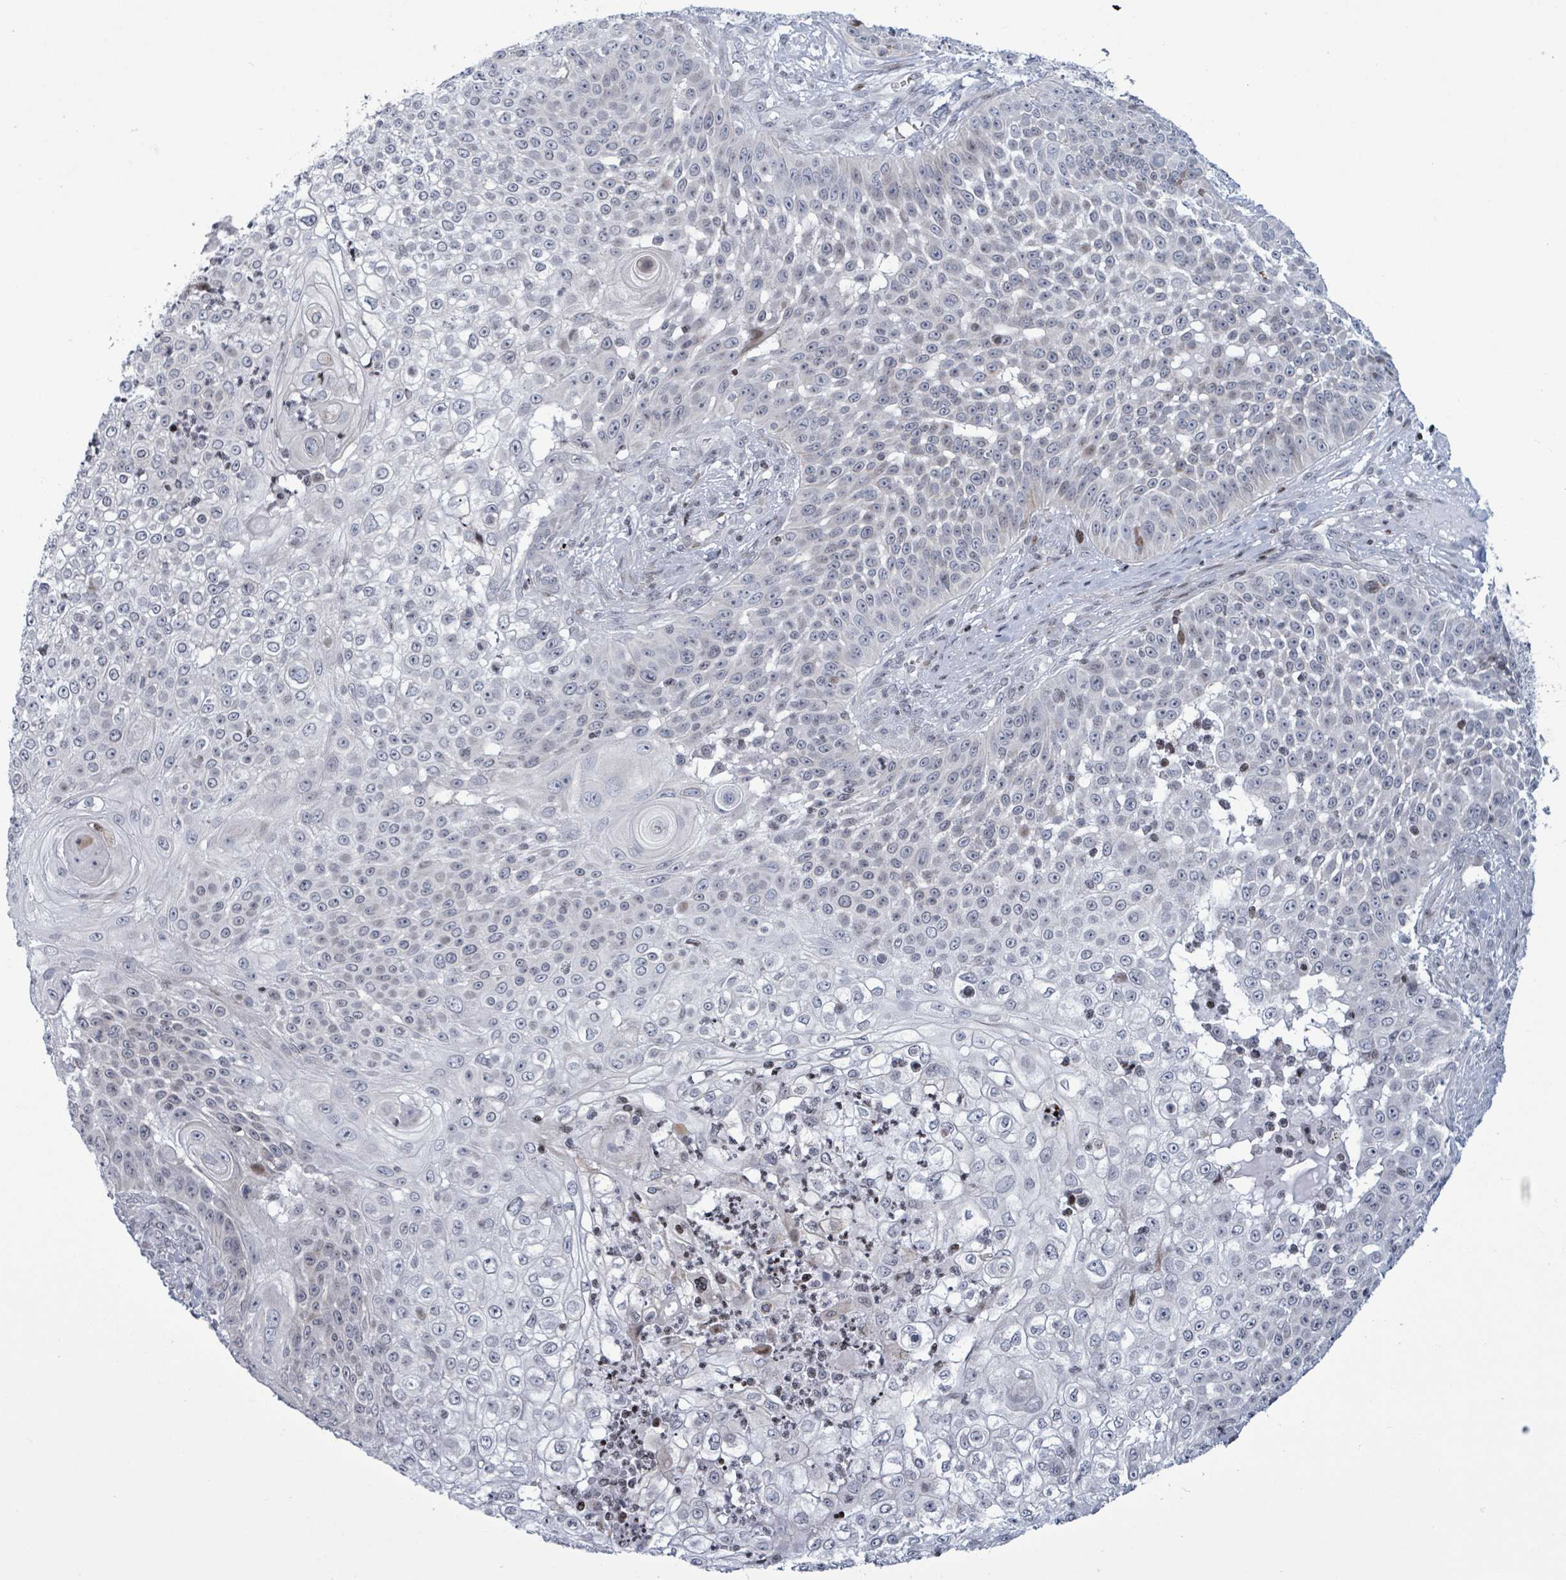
{"staining": {"intensity": "negative", "quantity": "none", "location": "none"}, "tissue": "skin cancer", "cell_type": "Tumor cells", "image_type": "cancer", "snomed": [{"axis": "morphology", "description": "Squamous cell carcinoma, NOS"}, {"axis": "topography", "description": "Skin"}], "caption": "This is an immunohistochemistry (IHC) image of squamous cell carcinoma (skin). There is no expression in tumor cells.", "gene": "FNDC4", "patient": {"sex": "male", "age": 24}}